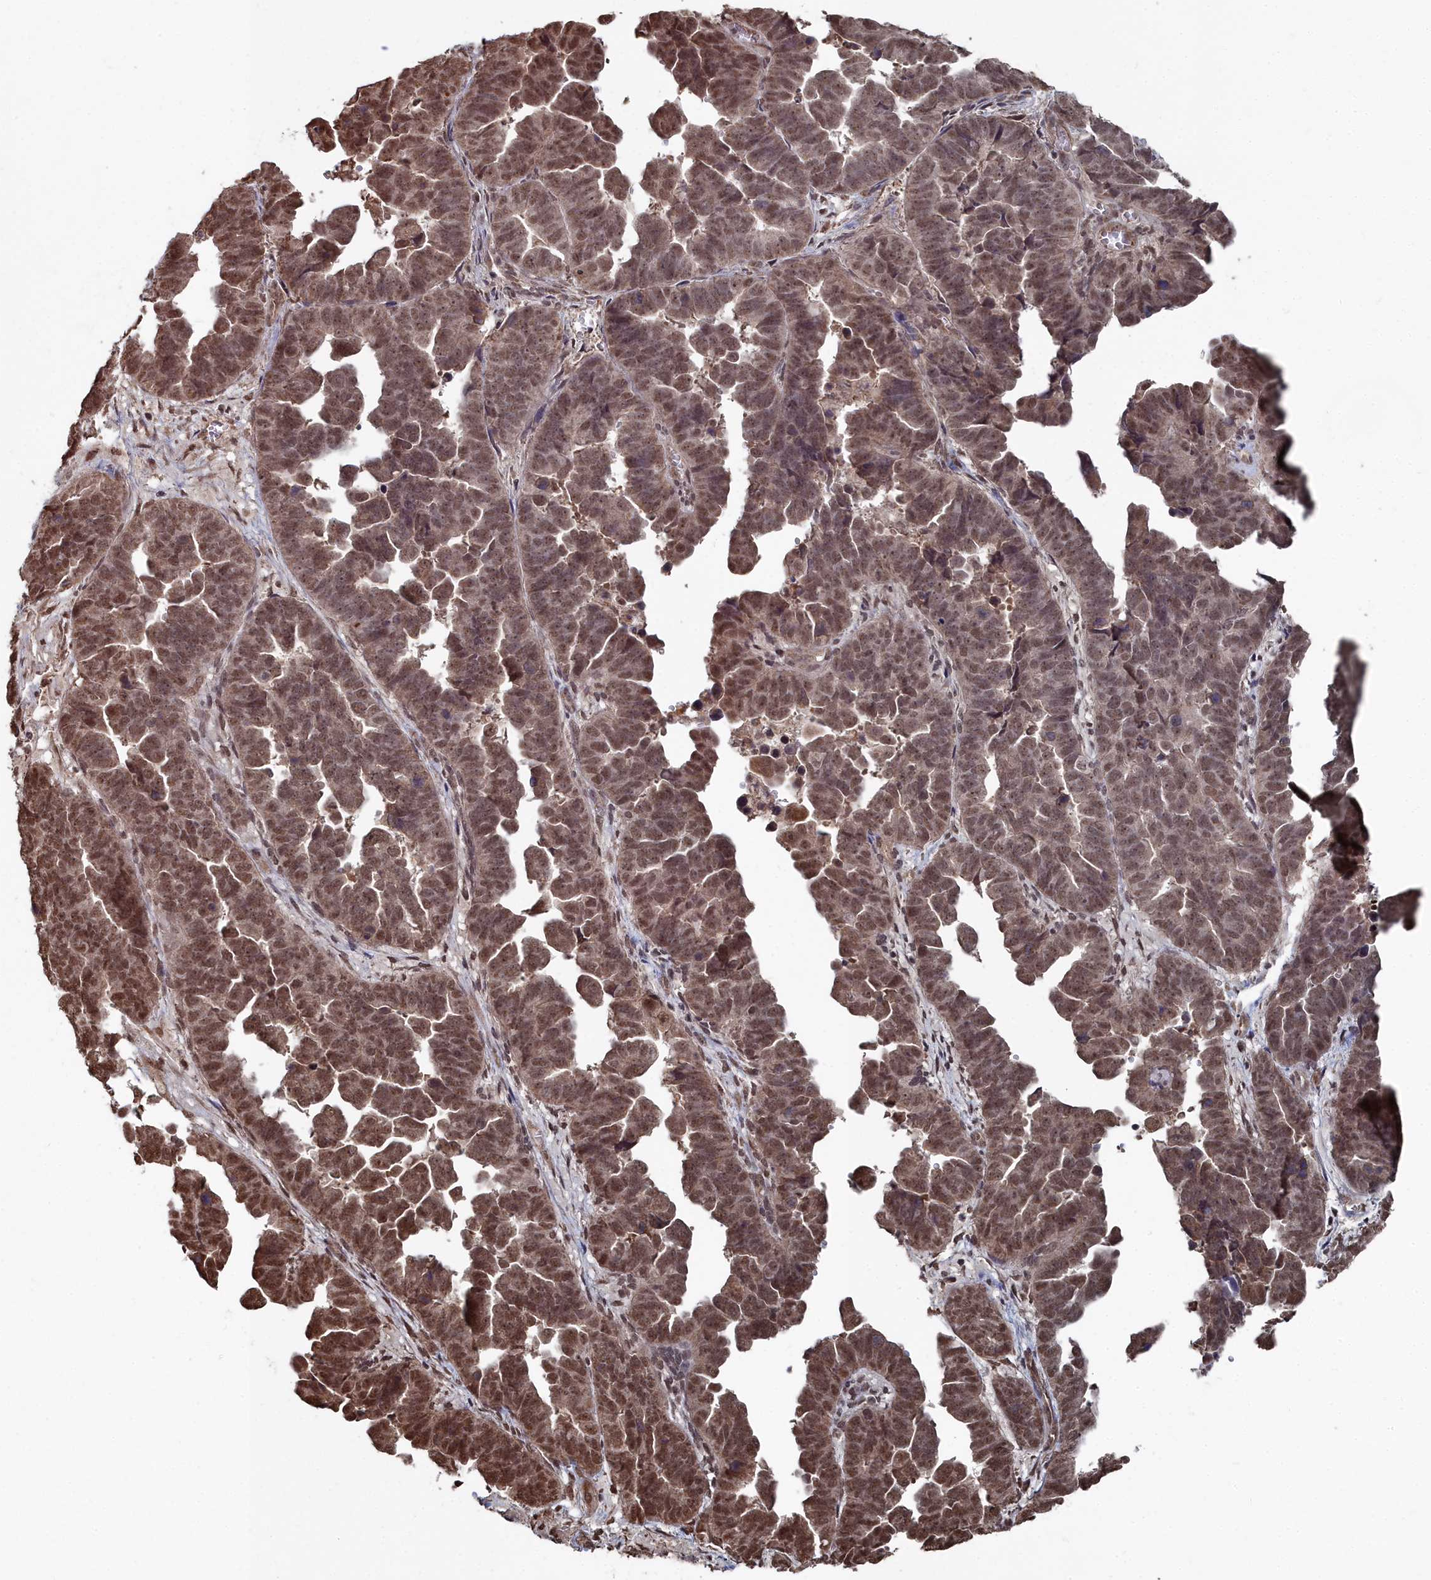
{"staining": {"intensity": "moderate", "quantity": ">75%", "location": "cytoplasmic/membranous,nuclear"}, "tissue": "endometrial cancer", "cell_type": "Tumor cells", "image_type": "cancer", "snomed": [{"axis": "morphology", "description": "Adenocarcinoma, NOS"}, {"axis": "topography", "description": "Endometrium"}], "caption": "Immunohistochemistry (IHC) image of adenocarcinoma (endometrial) stained for a protein (brown), which shows medium levels of moderate cytoplasmic/membranous and nuclear positivity in about >75% of tumor cells.", "gene": "CCNP", "patient": {"sex": "female", "age": 75}}